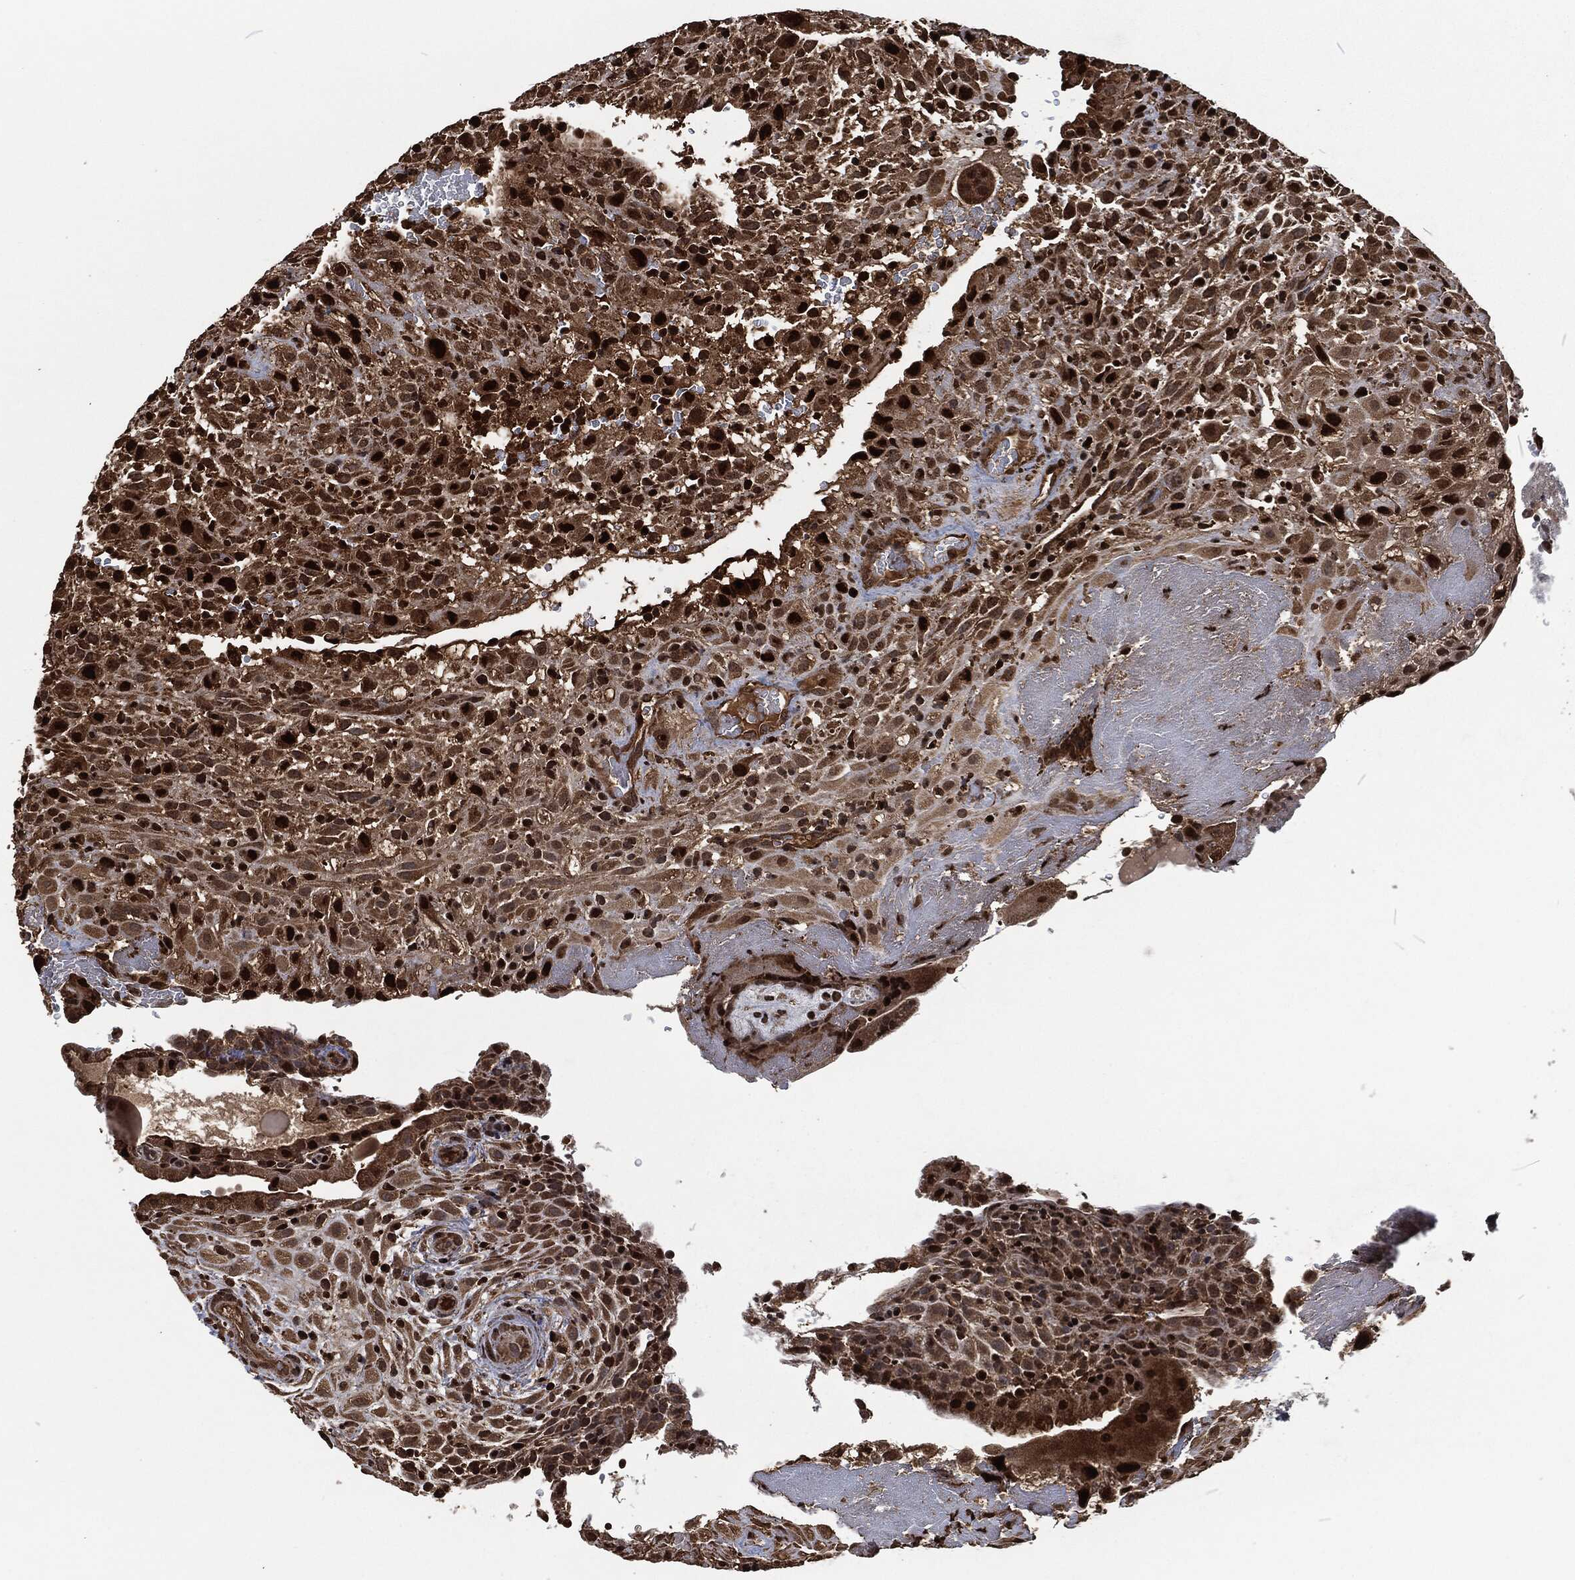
{"staining": {"intensity": "strong", "quantity": "25%-75%", "location": "nuclear"}, "tissue": "placenta", "cell_type": "Decidual cells", "image_type": "normal", "snomed": [{"axis": "morphology", "description": "Normal tissue, NOS"}, {"axis": "topography", "description": "Placenta"}], "caption": "DAB (3,3'-diaminobenzidine) immunohistochemical staining of unremarkable human placenta exhibits strong nuclear protein staining in approximately 25%-75% of decidual cells. (DAB = brown stain, brightfield microscopy at high magnification).", "gene": "SNAI1", "patient": {"sex": "female", "age": 19}}